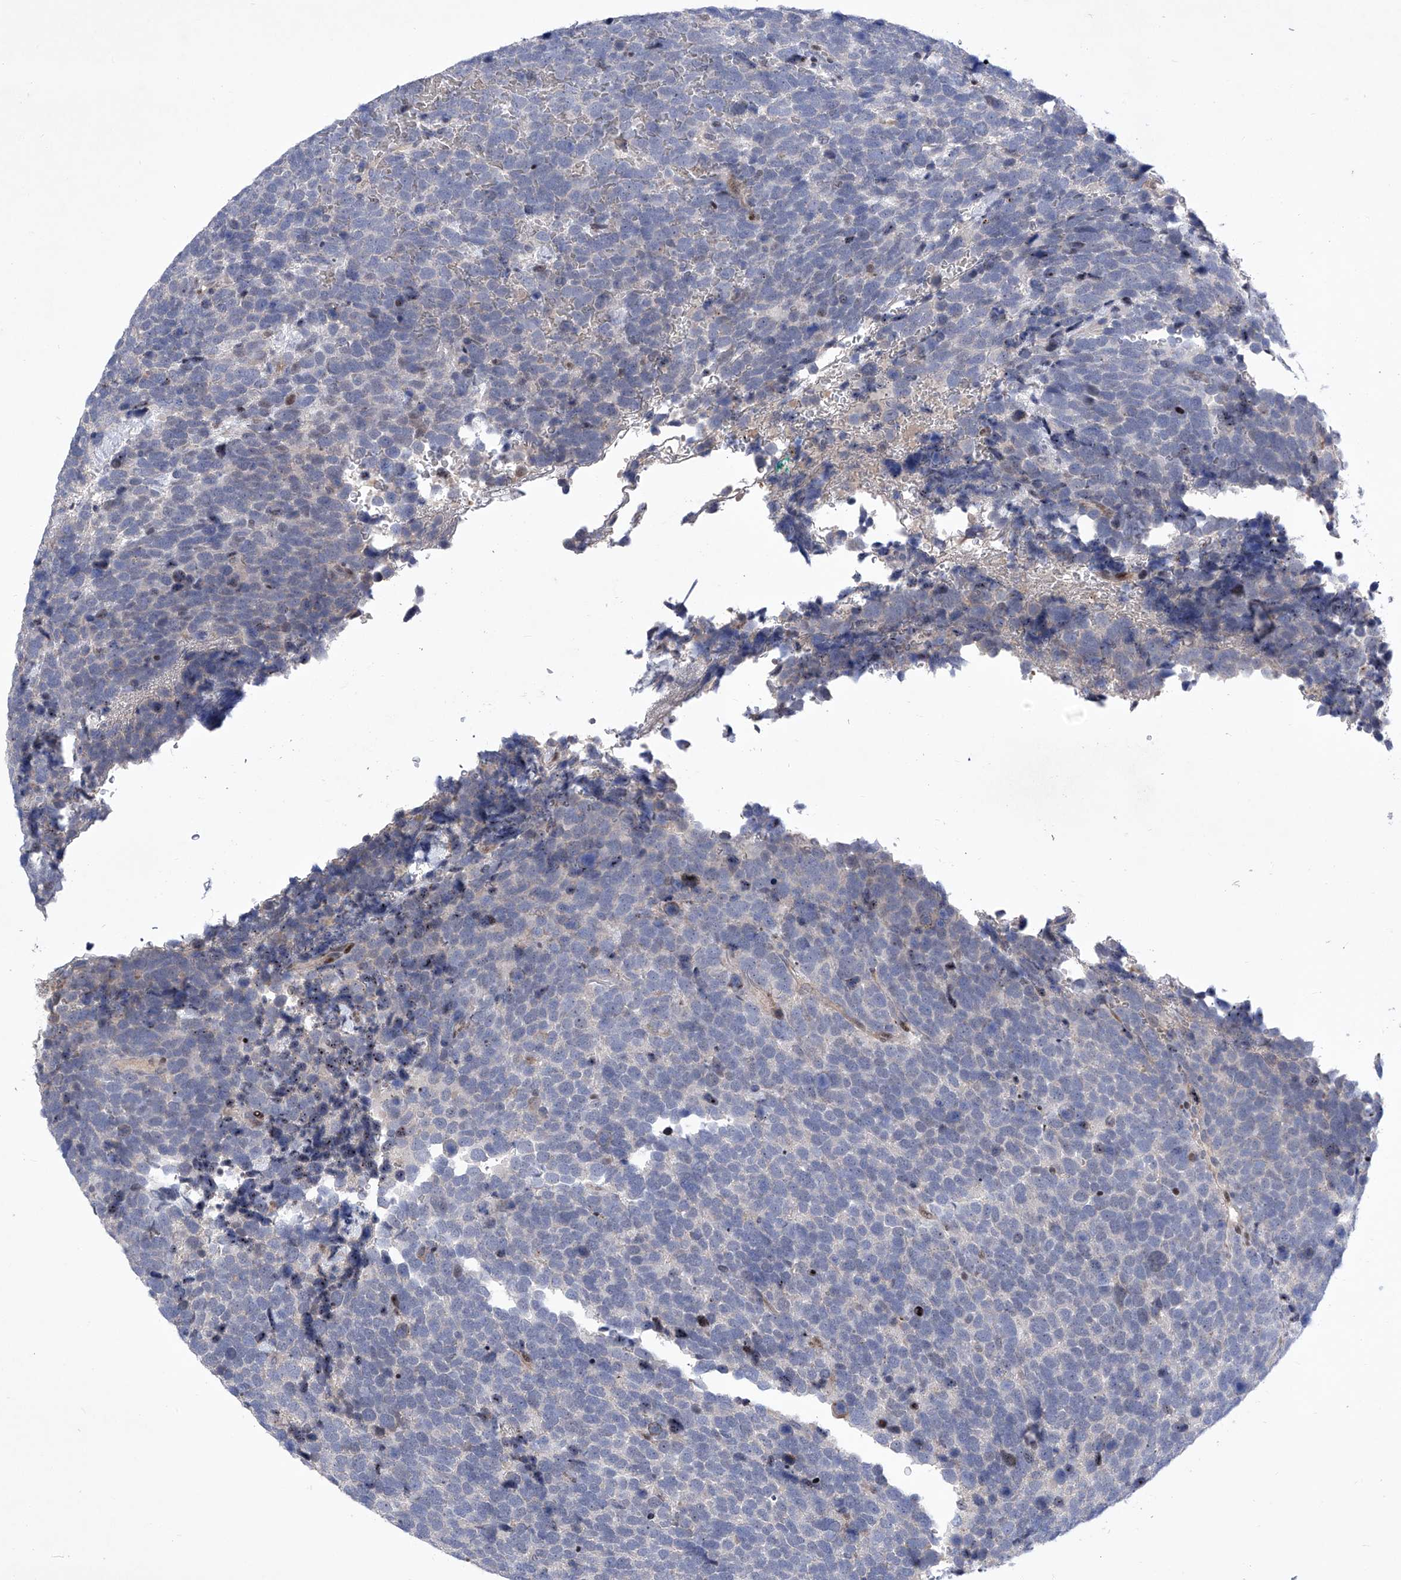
{"staining": {"intensity": "negative", "quantity": "none", "location": "none"}, "tissue": "urothelial cancer", "cell_type": "Tumor cells", "image_type": "cancer", "snomed": [{"axis": "morphology", "description": "Urothelial carcinoma, High grade"}, {"axis": "topography", "description": "Urinary bladder"}], "caption": "There is no significant expression in tumor cells of urothelial cancer.", "gene": "NUFIP1", "patient": {"sex": "female", "age": 82}}